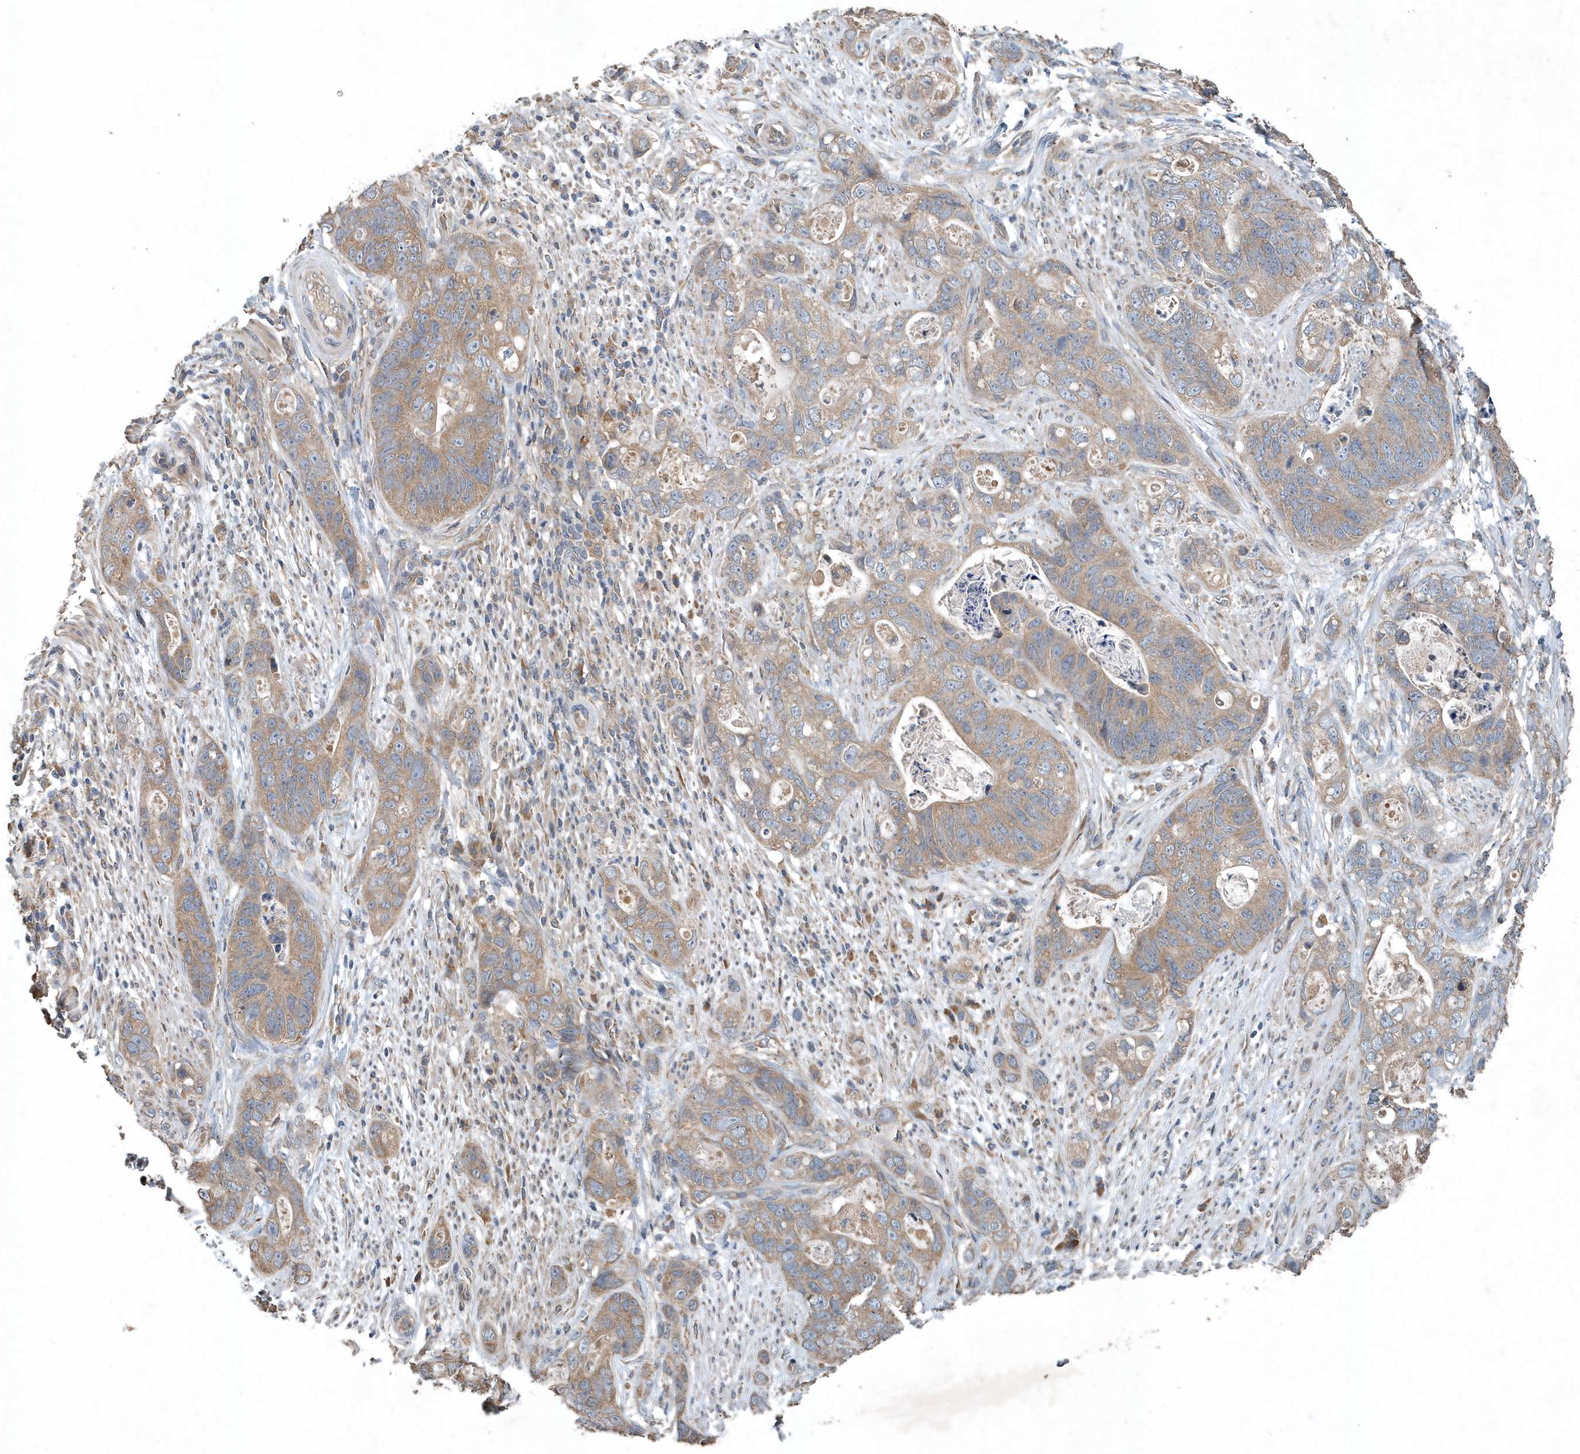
{"staining": {"intensity": "weak", "quantity": ">75%", "location": "cytoplasmic/membranous"}, "tissue": "stomach cancer", "cell_type": "Tumor cells", "image_type": "cancer", "snomed": [{"axis": "morphology", "description": "Adenocarcinoma, NOS"}, {"axis": "topography", "description": "Stomach"}], "caption": "About >75% of tumor cells in stomach cancer exhibit weak cytoplasmic/membranous protein expression as visualized by brown immunohistochemical staining.", "gene": "SCFD2", "patient": {"sex": "female", "age": 89}}